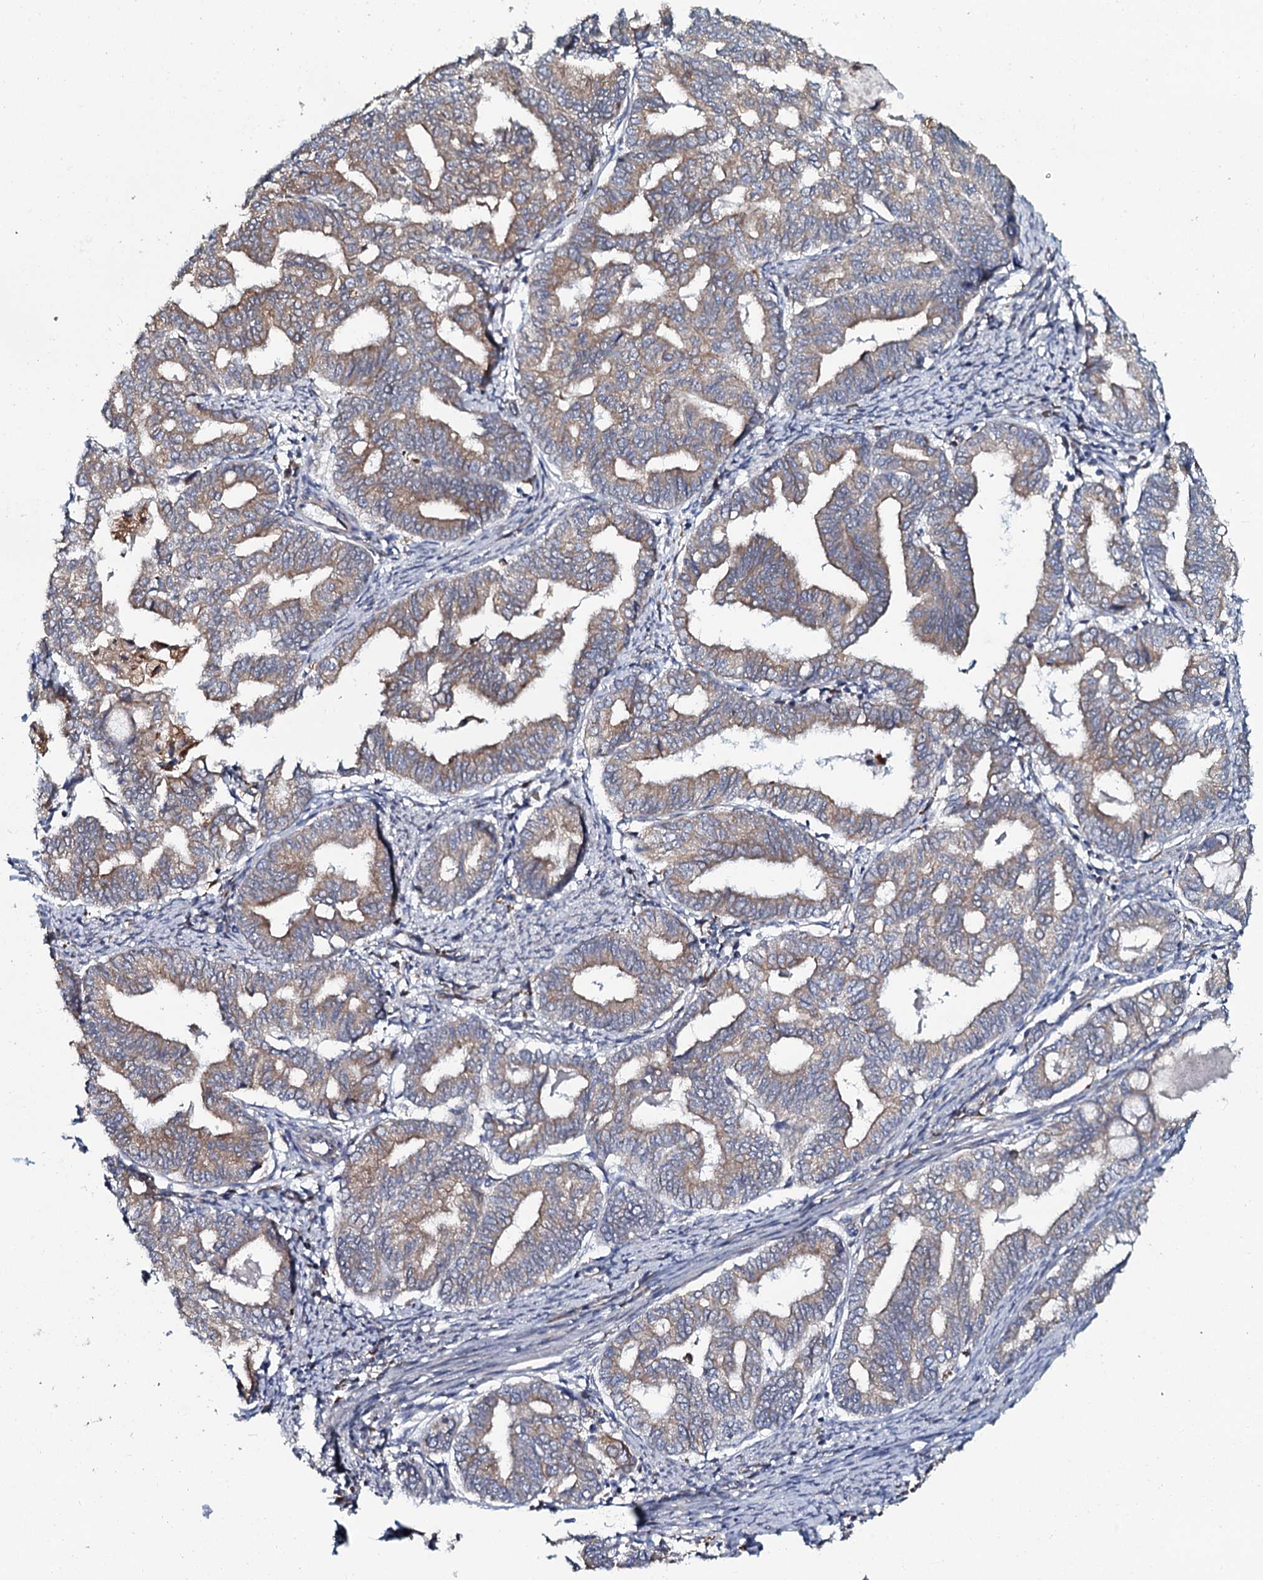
{"staining": {"intensity": "weak", "quantity": ">75%", "location": "cytoplasmic/membranous"}, "tissue": "endometrial cancer", "cell_type": "Tumor cells", "image_type": "cancer", "snomed": [{"axis": "morphology", "description": "Adenocarcinoma, NOS"}, {"axis": "topography", "description": "Endometrium"}], "caption": "An IHC image of tumor tissue is shown. Protein staining in brown highlights weak cytoplasmic/membranous positivity in endometrial cancer within tumor cells. (Brightfield microscopy of DAB IHC at high magnification).", "gene": "TMEM151A", "patient": {"sex": "female", "age": 79}}